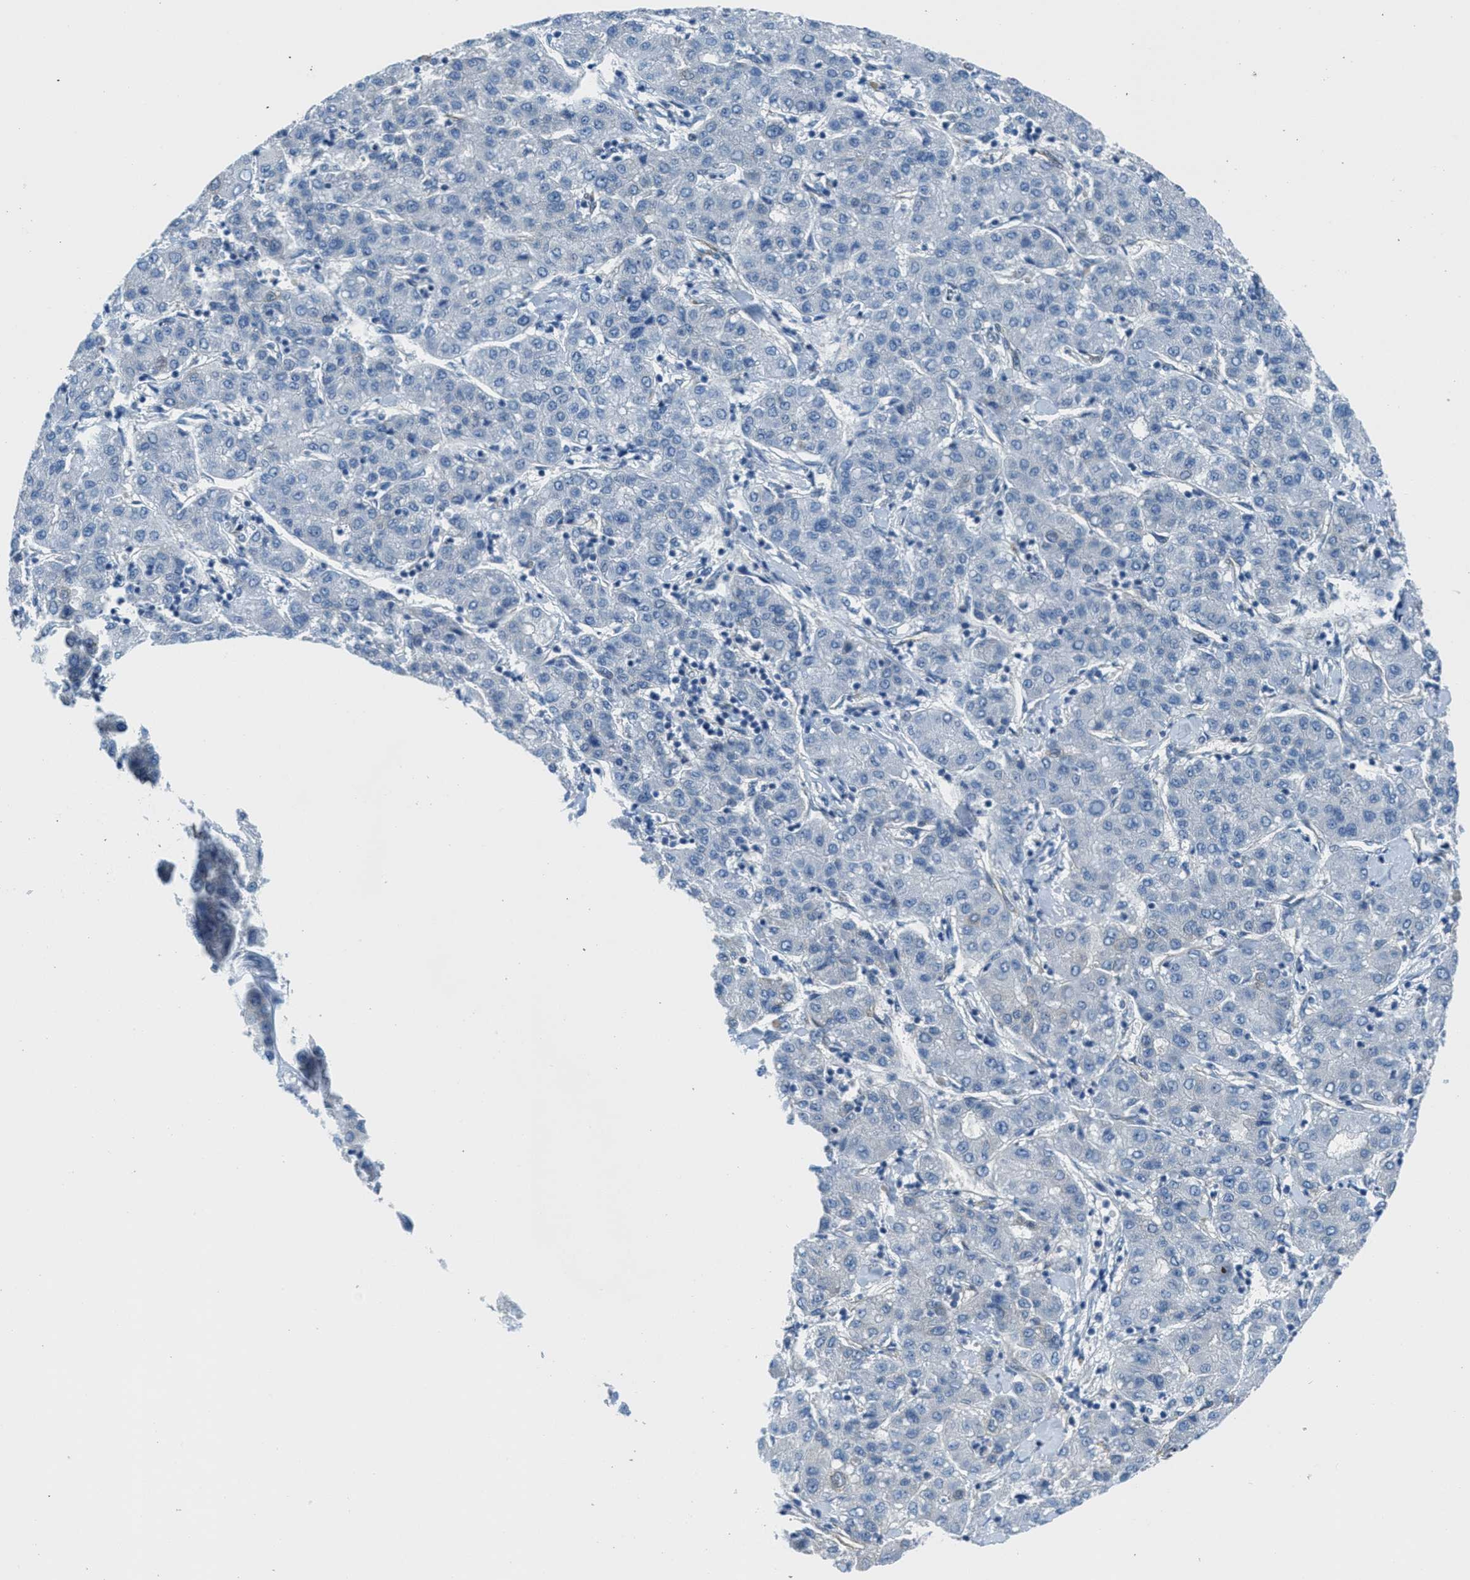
{"staining": {"intensity": "negative", "quantity": "none", "location": "none"}, "tissue": "liver cancer", "cell_type": "Tumor cells", "image_type": "cancer", "snomed": [{"axis": "morphology", "description": "Carcinoma, Hepatocellular, NOS"}, {"axis": "topography", "description": "Liver"}], "caption": "There is no significant staining in tumor cells of liver cancer (hepatocellular carcinoma).", "gene": "MAPRE2", "patient": {"sex": "male", "age": 65}}